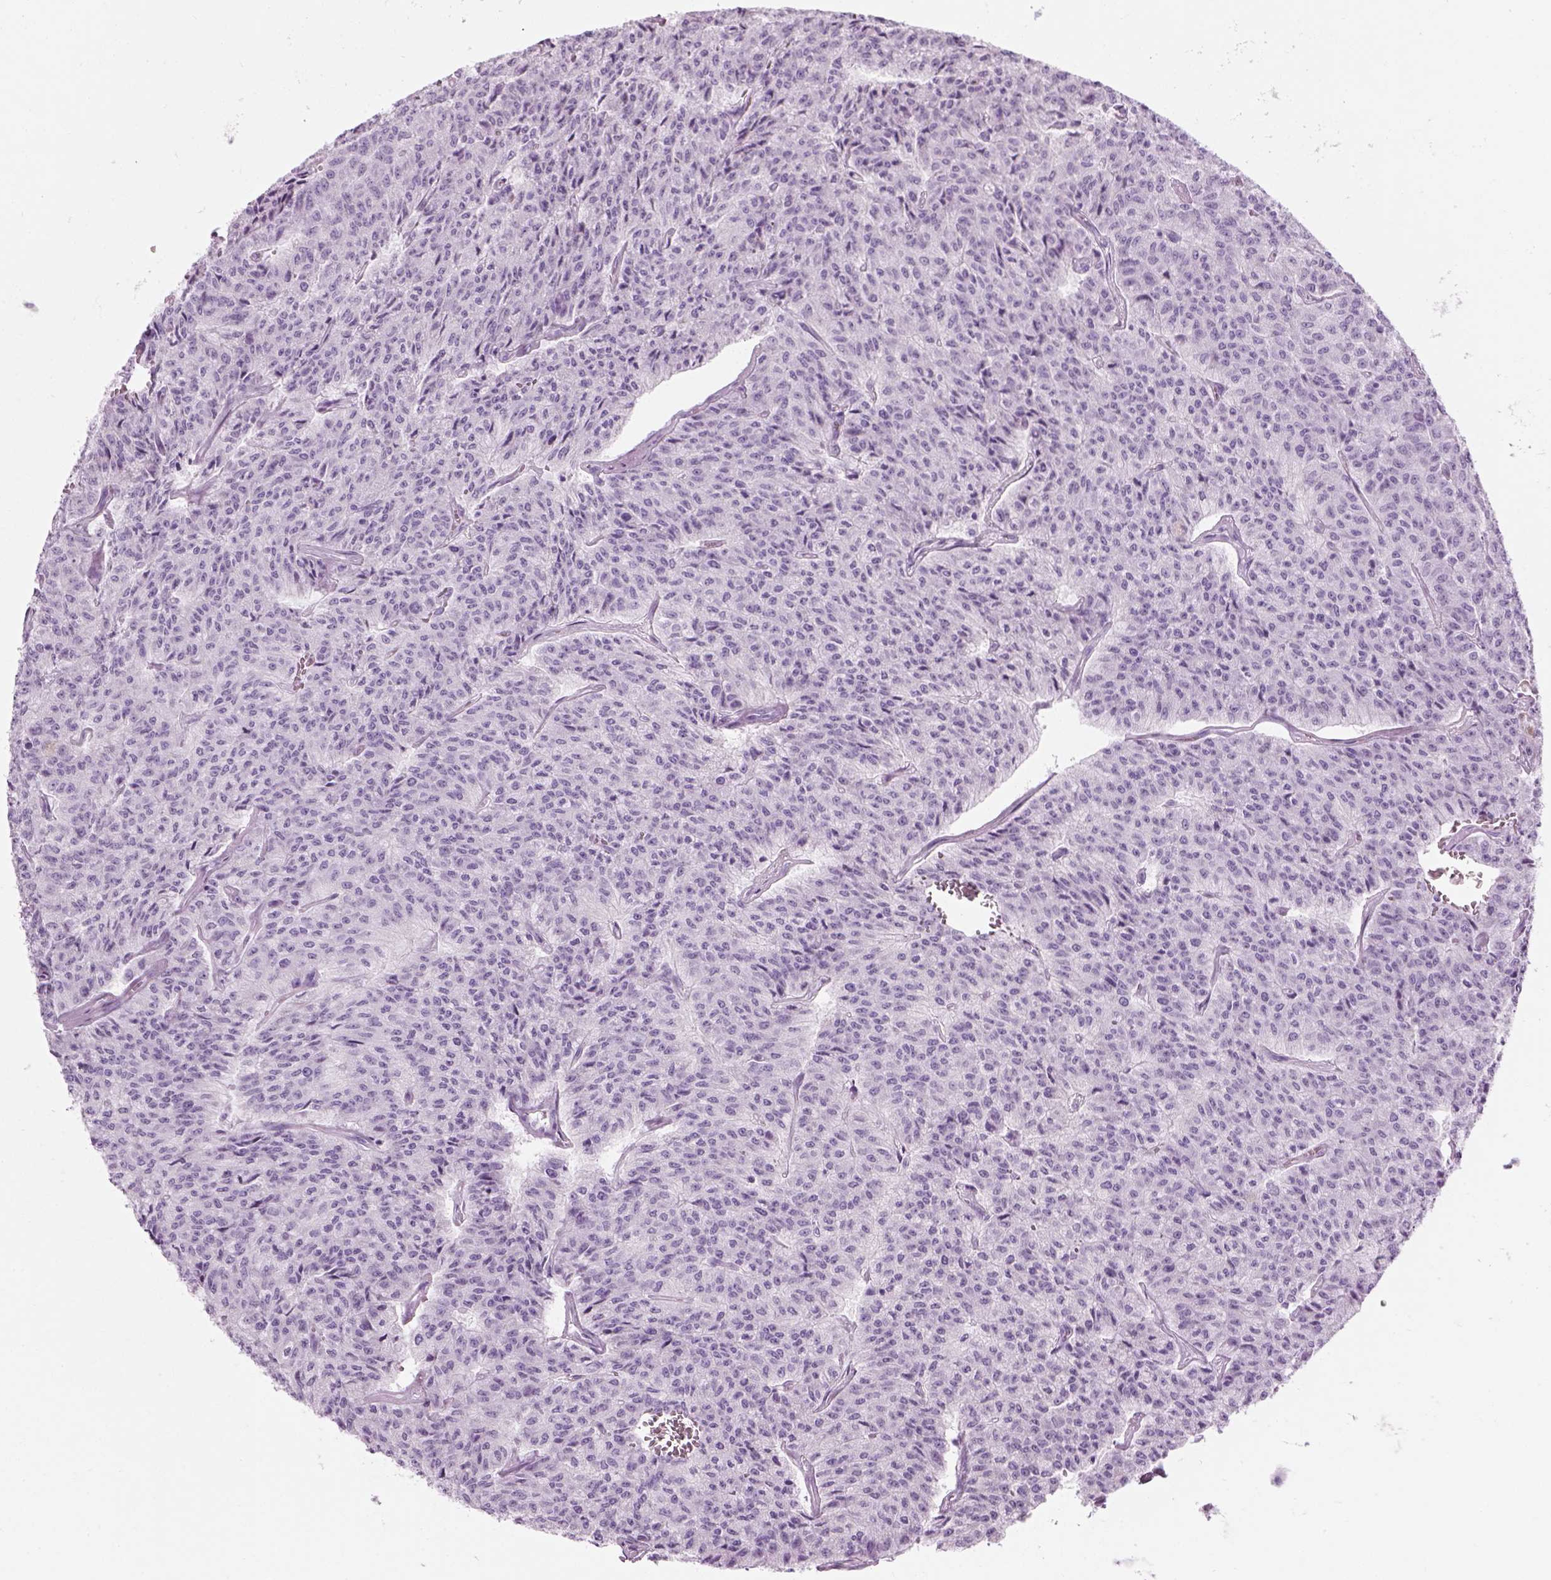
{"staining": {"intensity": "negative", "quantity": "none", "location": "none"}, "tissue": "carcinoid", "cell_type": "Tumor cells", "image_type": "cancer", "snomed": [{"axis": "morphology", "description": "Carcinoid, malignant, NOS"}, {"axis": "topography", "description": "Lung"}], "caption": "Photomicrograph shows no significant protein expression in tumor cells of carcinoid.", "gene": "CIBAR2", "patient": {"sex": "male", "age": 71}}